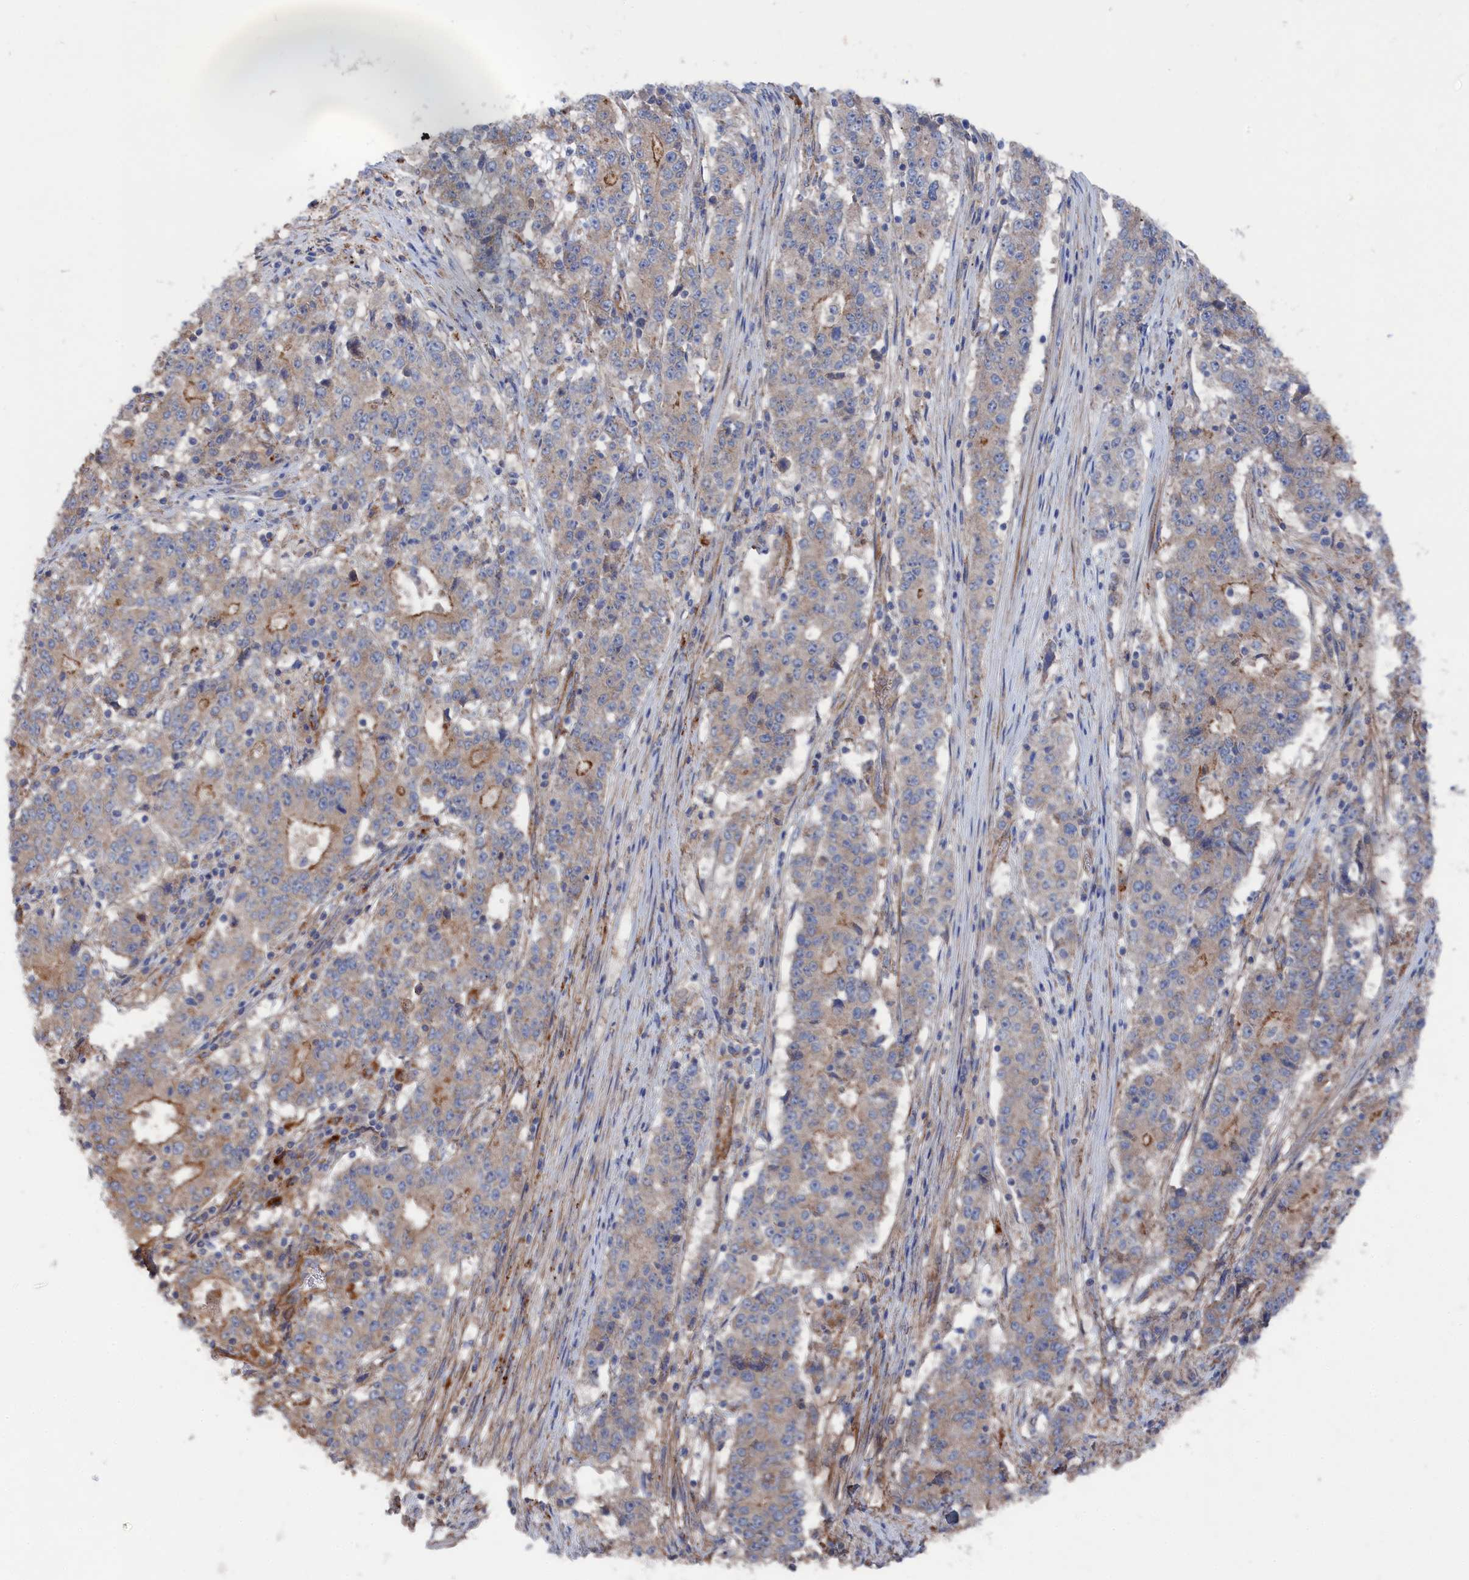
{"staining": {"intensity": "moderate", "quantity": "<25%", "location": "cytoplasmic/membranous"}, "tissue": "stomach cancer", "cell_type": "Tumor cells", "image_type": "cancer", "snomed": [{"axis": "morphology", "description": "Adenocarcinoma, NOS"}, {"axis": "topography", "description": "Stomach"}], "caption": "Protein analysis of stomach cancer (adenocarcinoma) tissue exhibits moderate cytoplasmic/membranous positivity in about <25% of tumor cells.", "gene": "FILIP1L", "patient": {"sex": "male", "age": 59}}